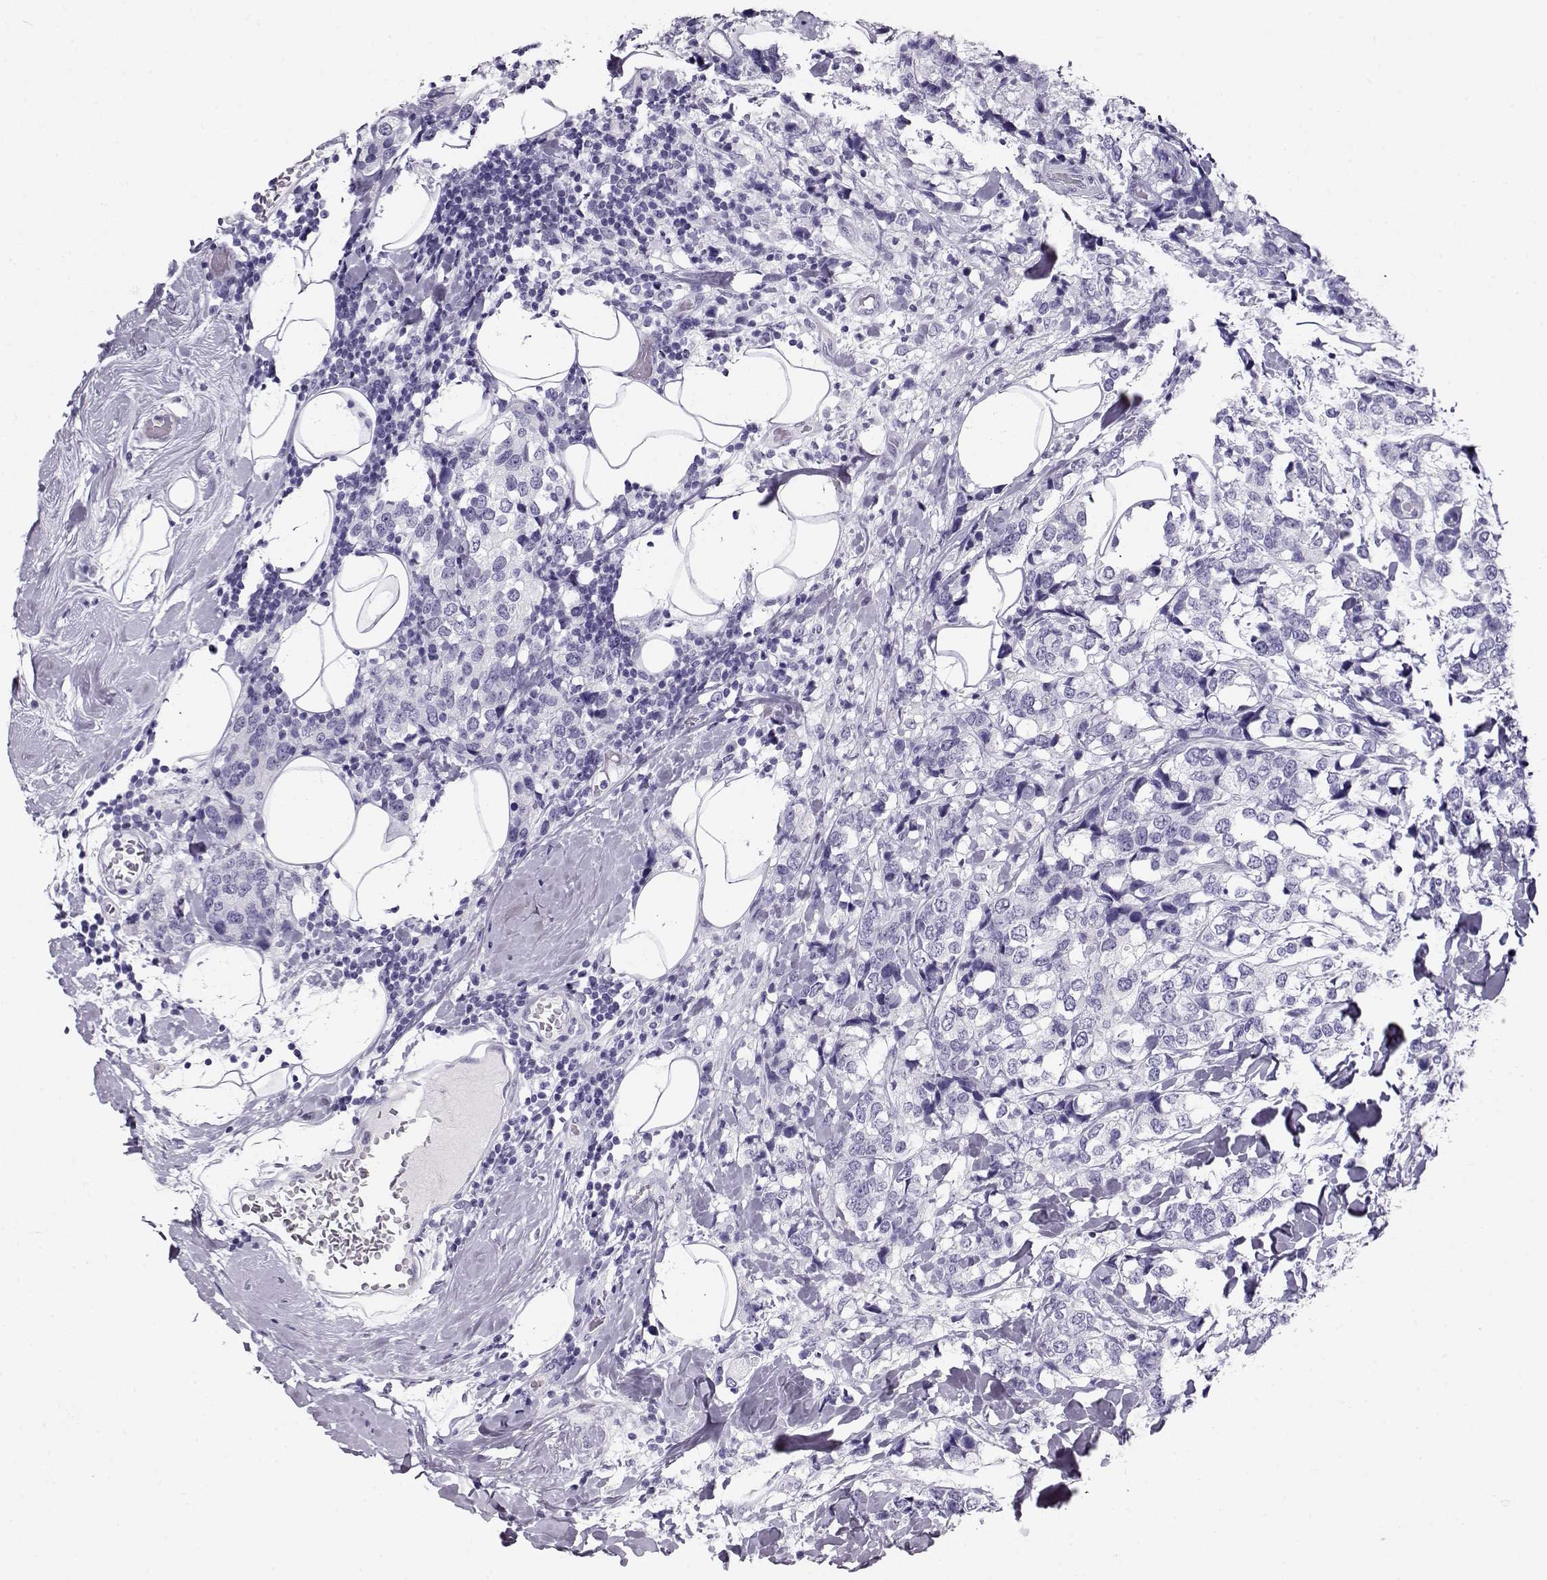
{"staining": {"intensity": "negative", "quantity": "none", "location": "none"}, "tissue": "breast cancer", "cell_type": "Tumor cells", "image_type": "cancer", "snomed": [{"axis": "morphology", "description": "Lobular carcinoma"}, {"axis": "topography", "description": "Breast"}], "caption": "Photomicrograph shows no protein expression in tumor cells of breast cancer tissue.", "gene": "ACTN2", "patient": {"sex": "female", "age": 59}}